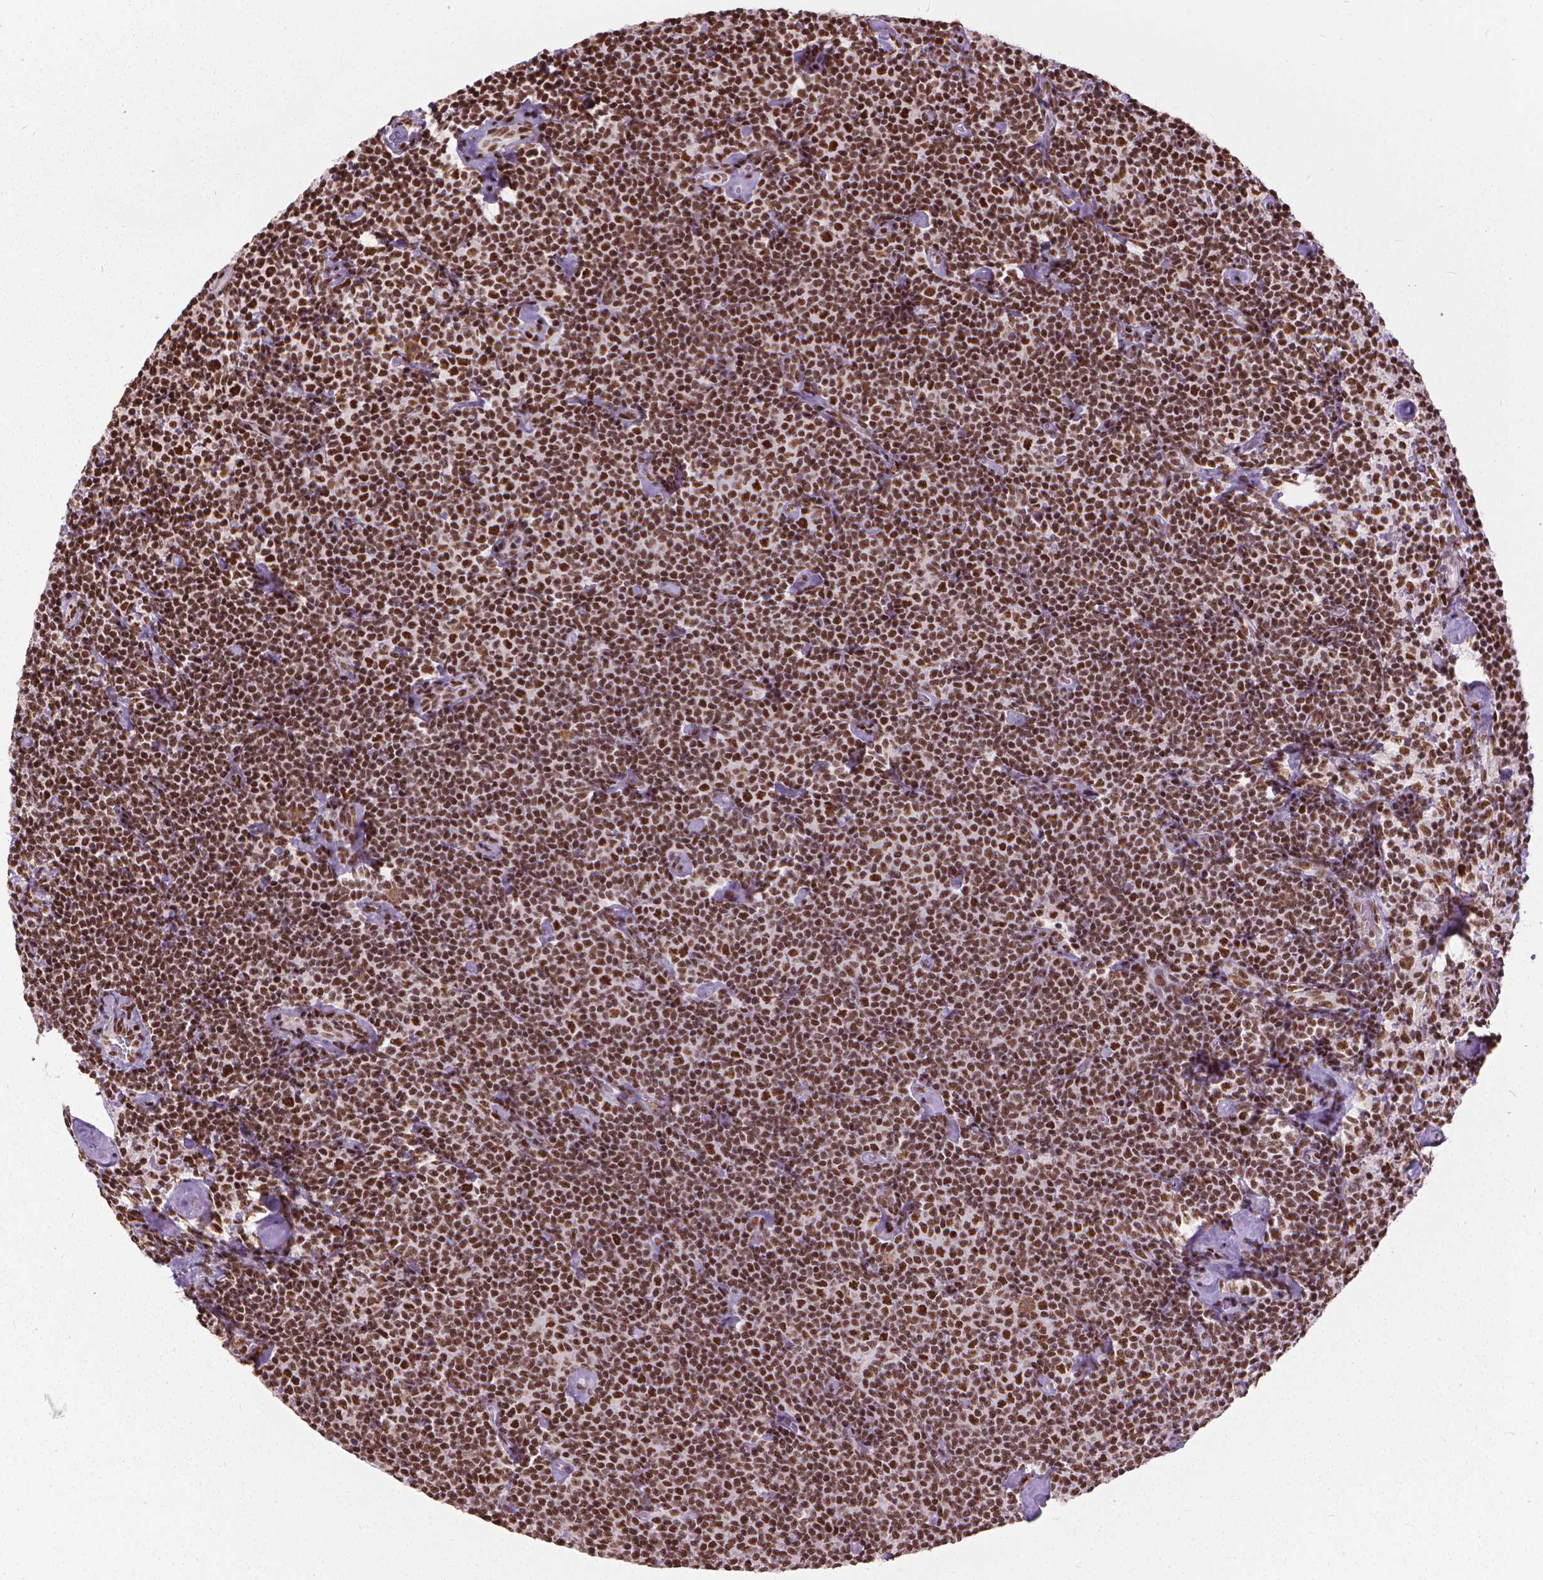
{"staining": {"intensity": "strong", "quantity": ">75%", "location": "nuclear"}, "tissue": "lymphoma", "cell_type": "Tumor cells", "image_type": "cancer", "snomed": [{"axis": "morphology", "description": "Malignant lymphoma, non-Hodgkin's type, Low grade"}, {"axis": "topography", "description": "Lymph node"}], "caption": "Lymphoma was stained to show a protein in brown. There is high levels of strong nuclear expression in about >75% of tumor cells.", "gene": "AKAP8", "patient": {"sex": "male", "age": 81}}